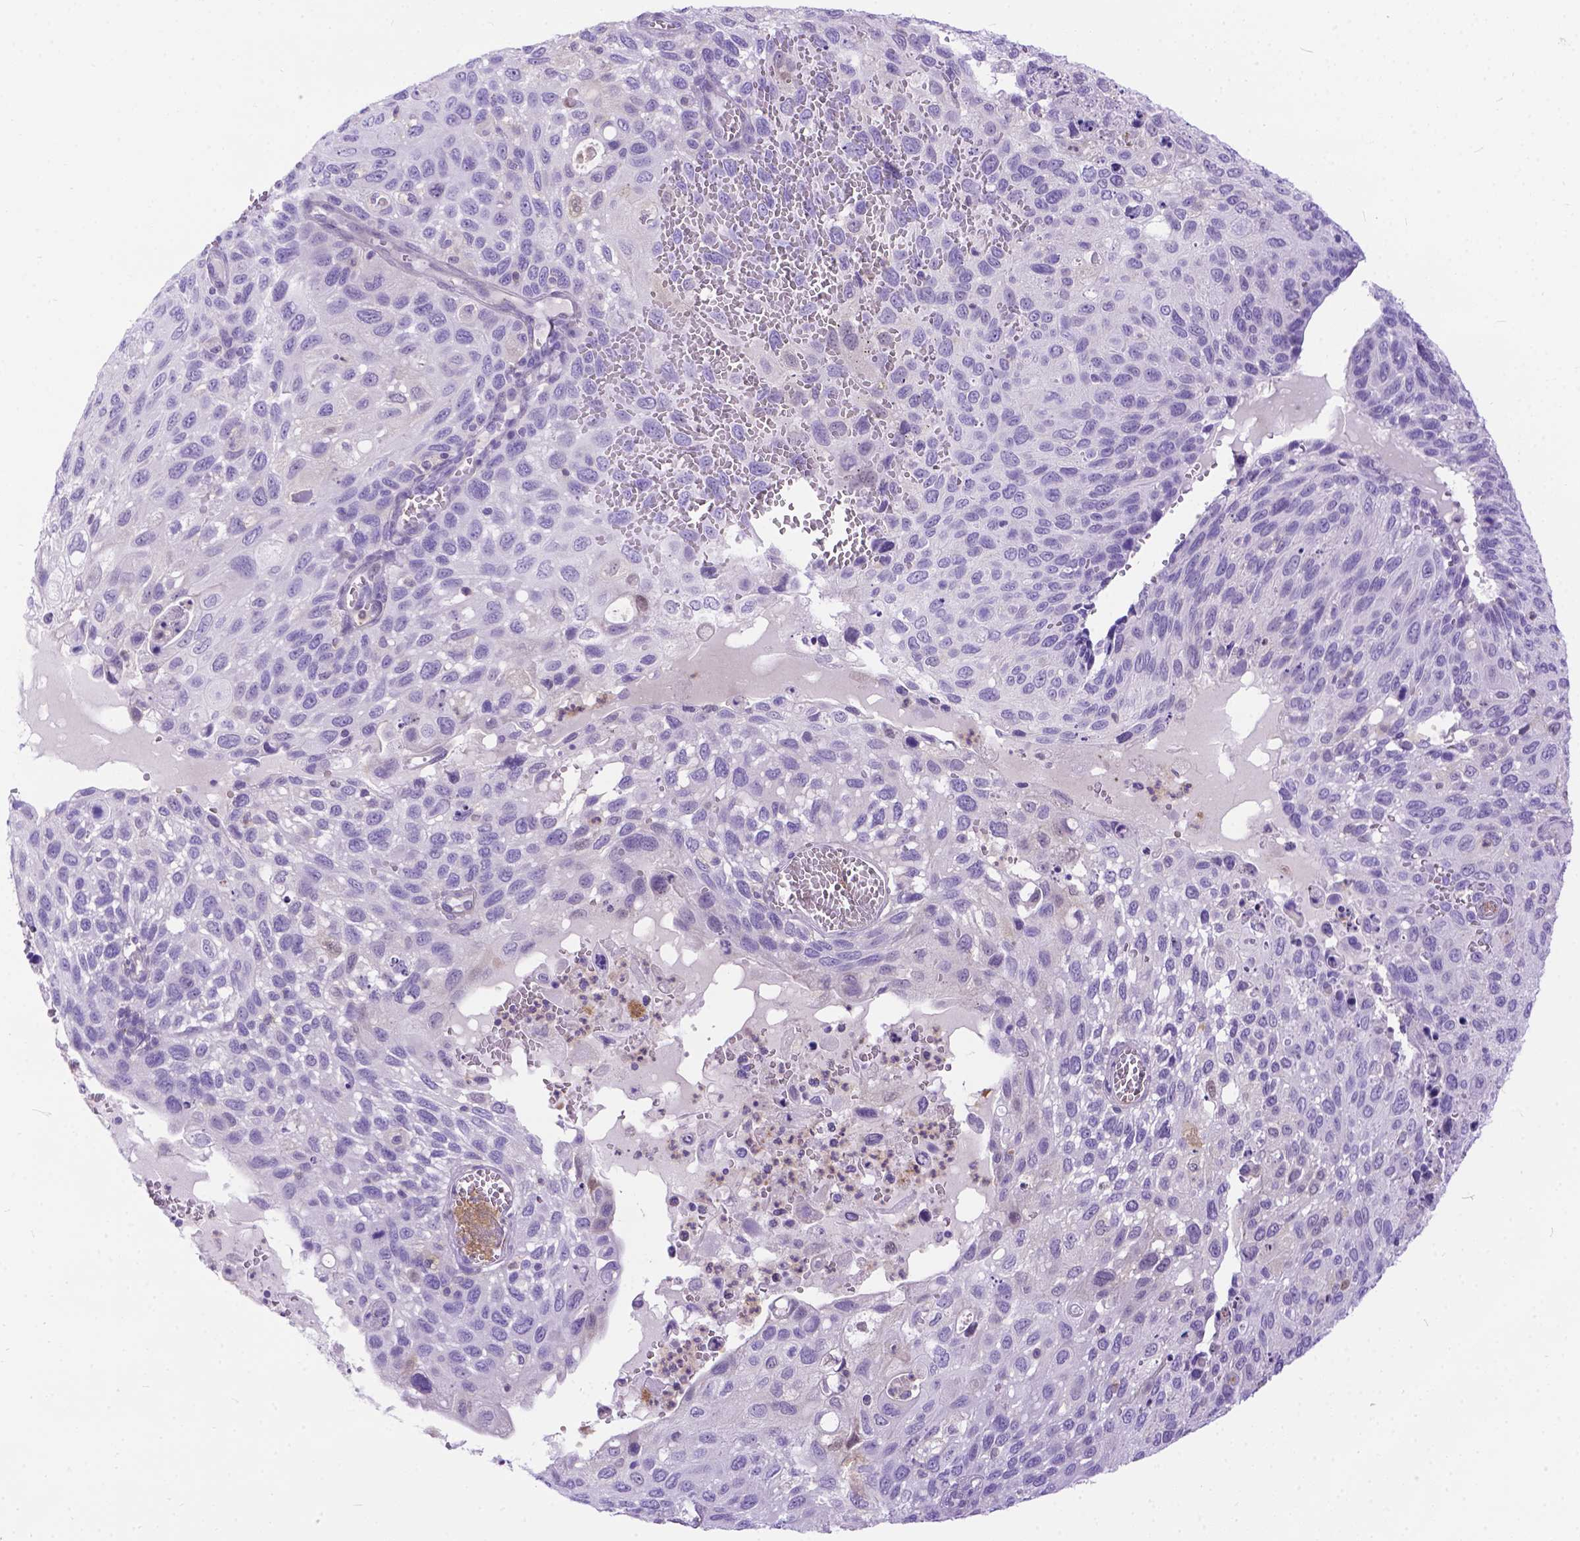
{"staining": {"intensity": "negative", "quantity": "none", "location": "none"}, "tissue": "cervical cancer", "cell_type": "Tumor cells", "image_type": "cancer", "snomed": [{"axis": "morphology", "description": "Squamous cell carcinoma, NOS"}, {"axis": "topography", "description": "Cervix"}], "caption": "Tumor cells show no significant protein positivity in squamous cell carcinoma (cervical).", "gene": "TMEM169", "patient": {"sex": "female", "age": 70}}